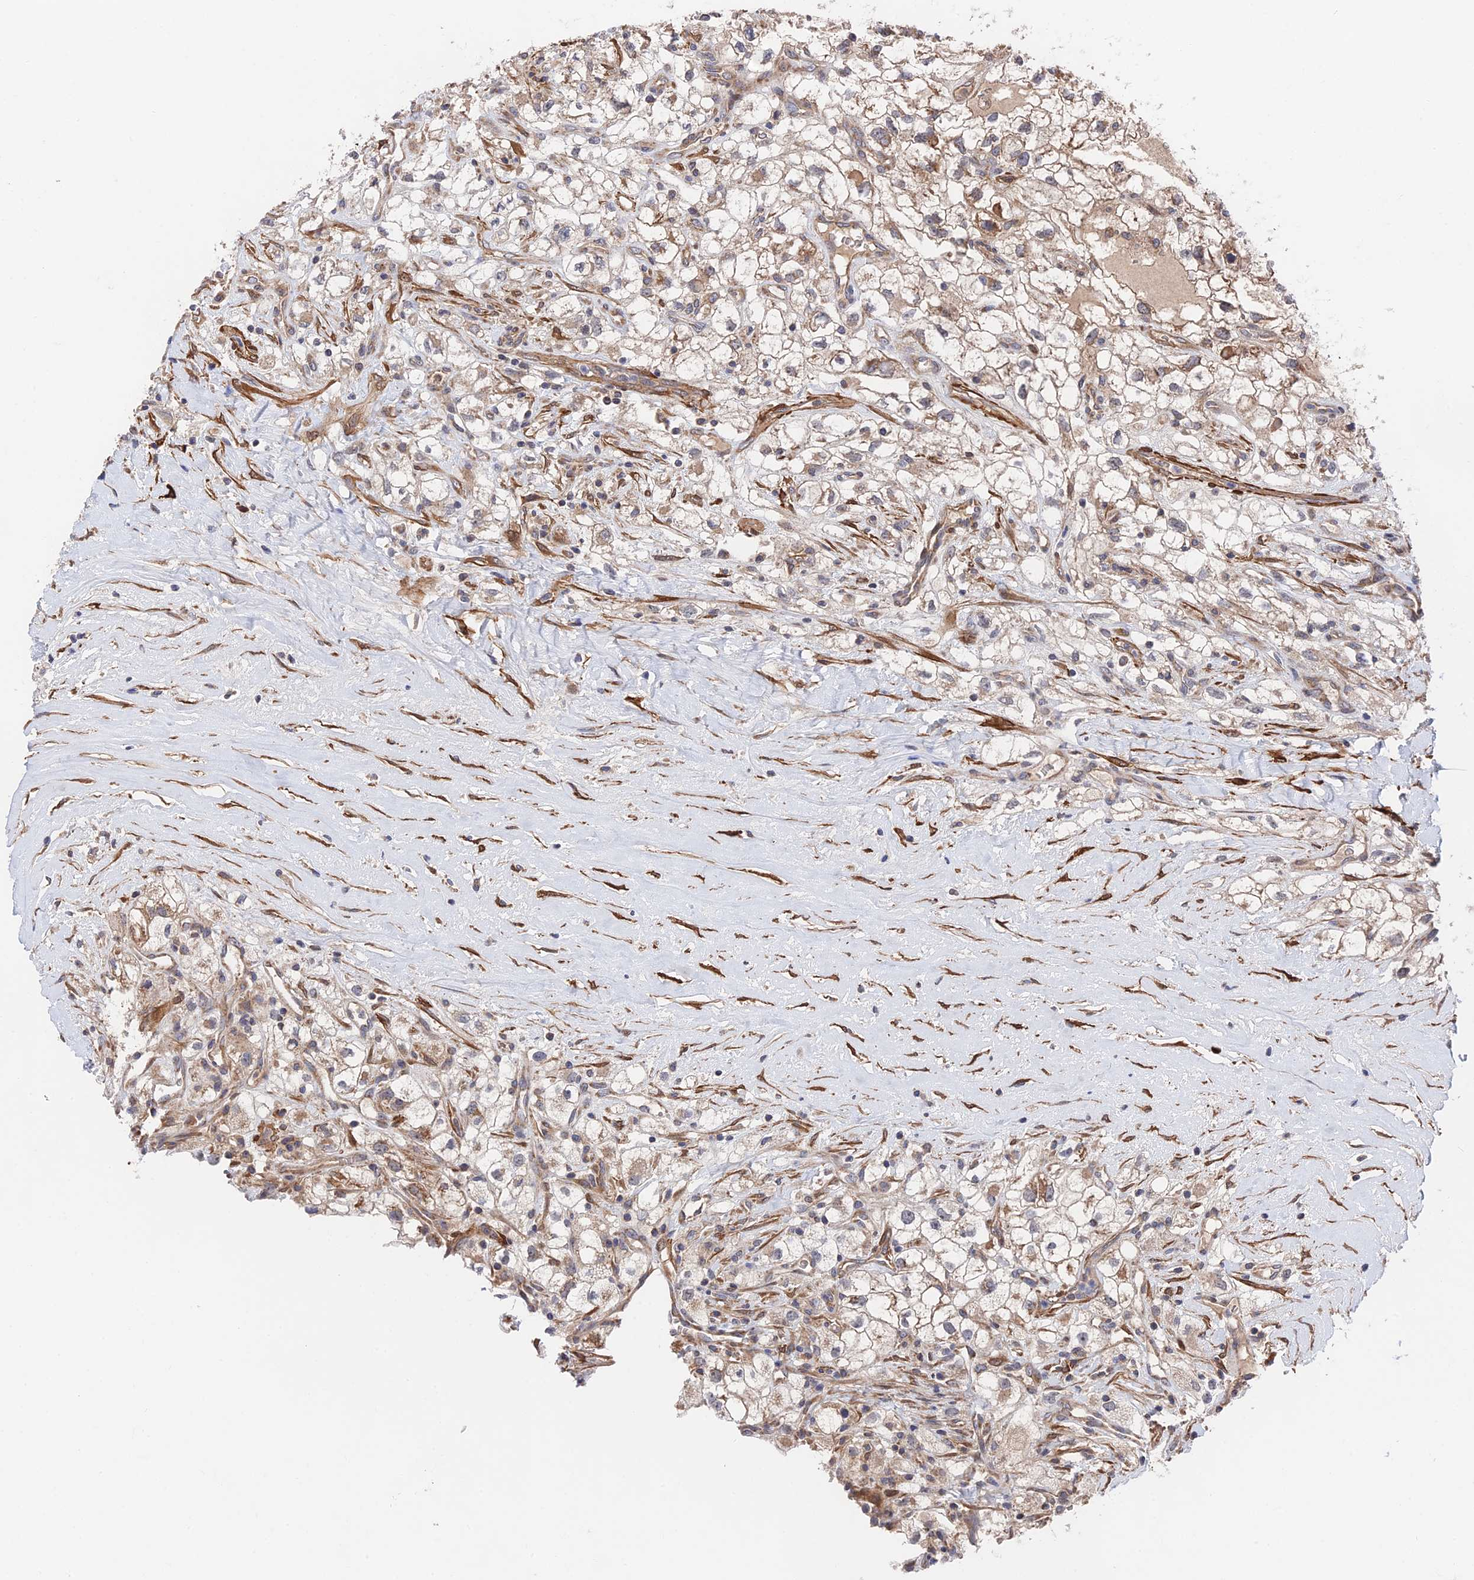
{"staining": {"intensity": "weak", "quantity": "<25%", "location": "cytoplasmic/membranous"}, "tissue": "renal cancer", "cell_type": "Tumor cells", "image_type": "cancer", "snomed": [{"axis": "morphology", "description": "Adenocarcinoma, NOS"}, {"axis": "topography", "description": "Kidney"}], "caption": "A high-resolution image shows immunohistochemistry (IHC) staining of renal adenocarcinoma, which displays no significant positivity in tumor cells.", "gene": "ZNF320", "patient": {"sex": "male", "age": 59}}